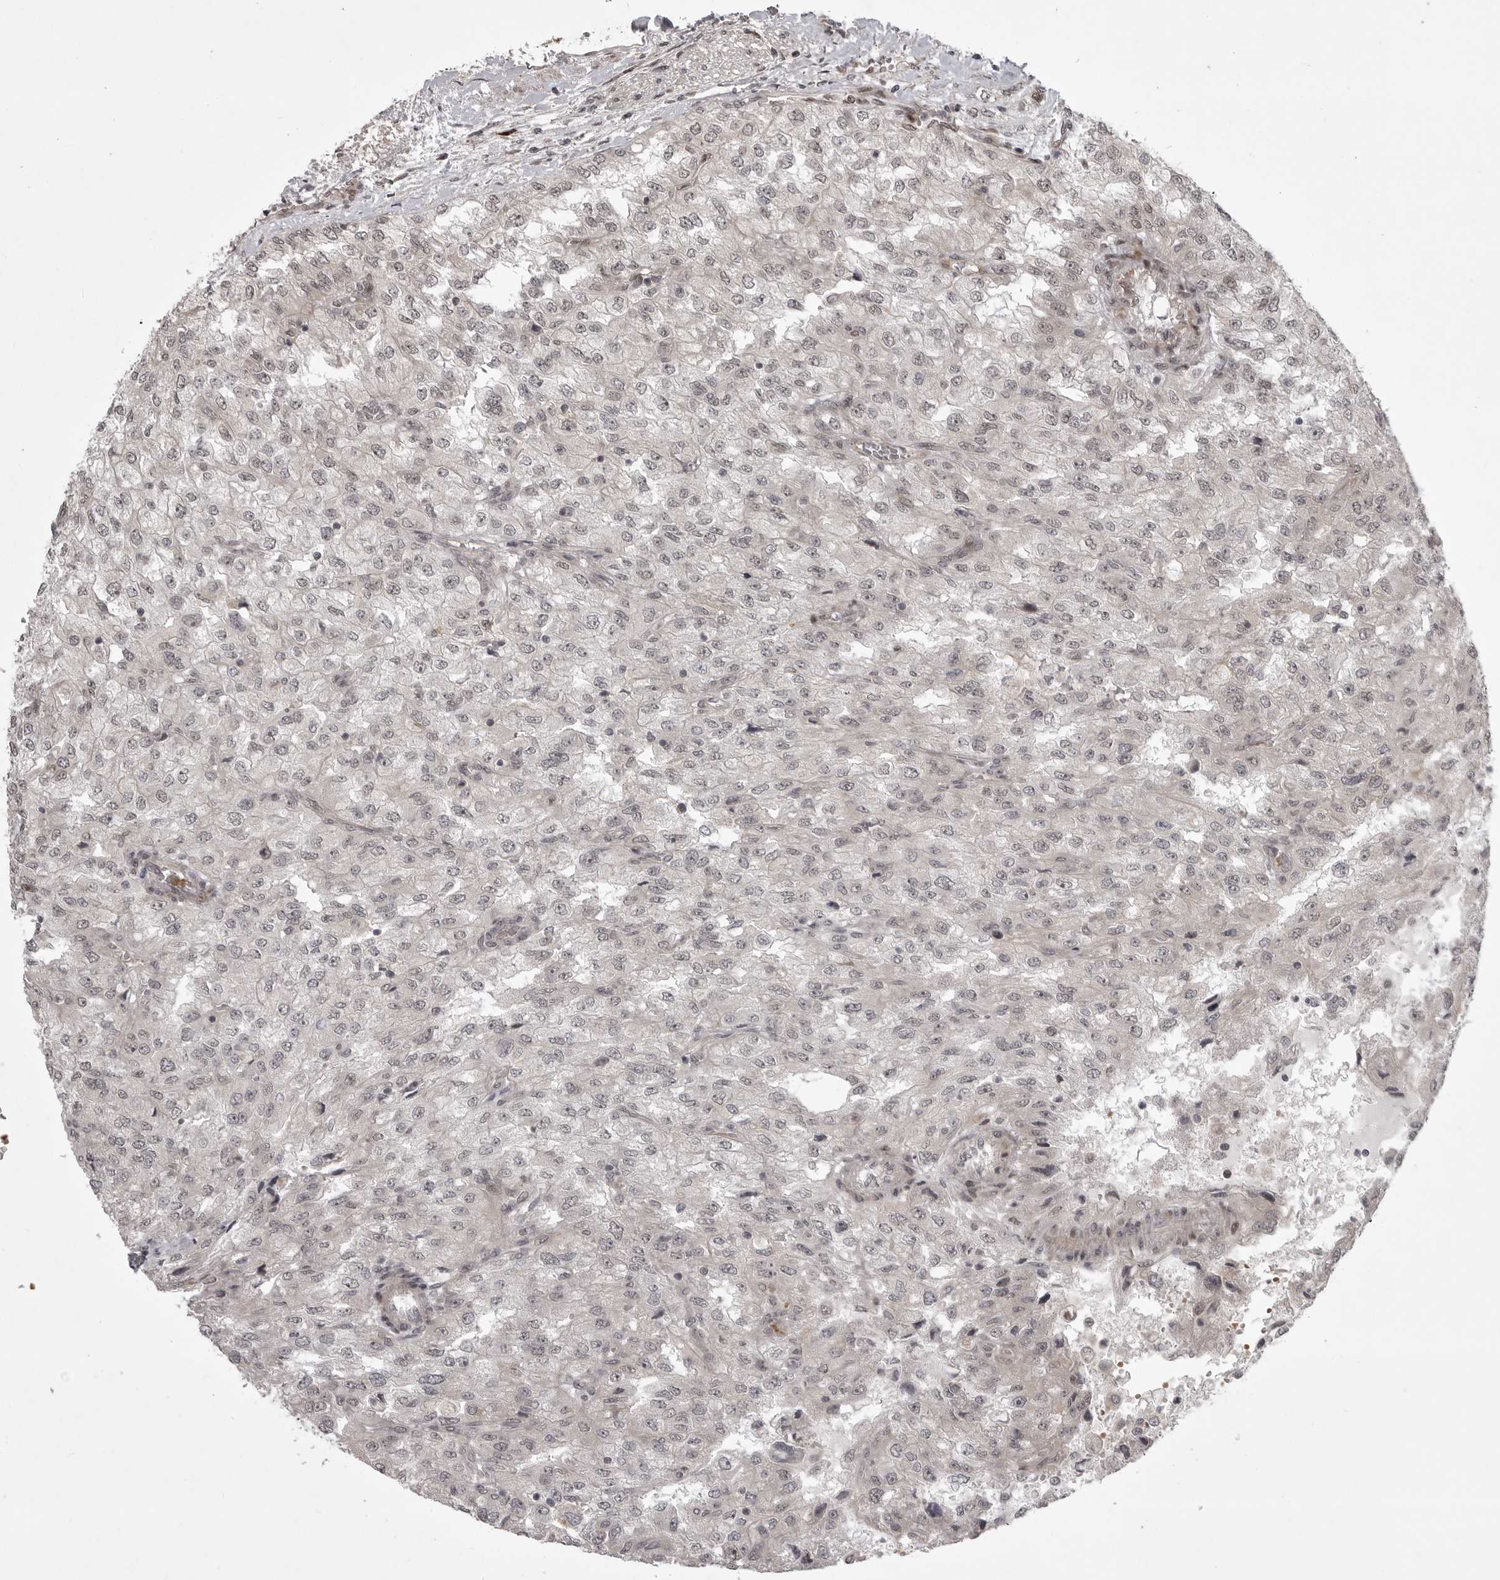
{"staining": {"intensity": "negative", "quantity": "none", "location": "none"}, "tissue": "renal cancer", "cell_type": "Tumor cells", "image_type": "cancer", "snomed": [{"axis": "morphology", "description": "Adenocarcinoma, NOS"}, {"axis": "topography", "description": "Kidney"}], "caption": "High magnification brightfield microscopy of adenocarcinoma (renal) stained with DAB (3,3'-diaminobenzidine) (brown) and counterstained with hematoxylin (blue): tumor cells show no significant positivity.", "gene": "SNX16", "patient": {"sex": "female", "age": 54}}